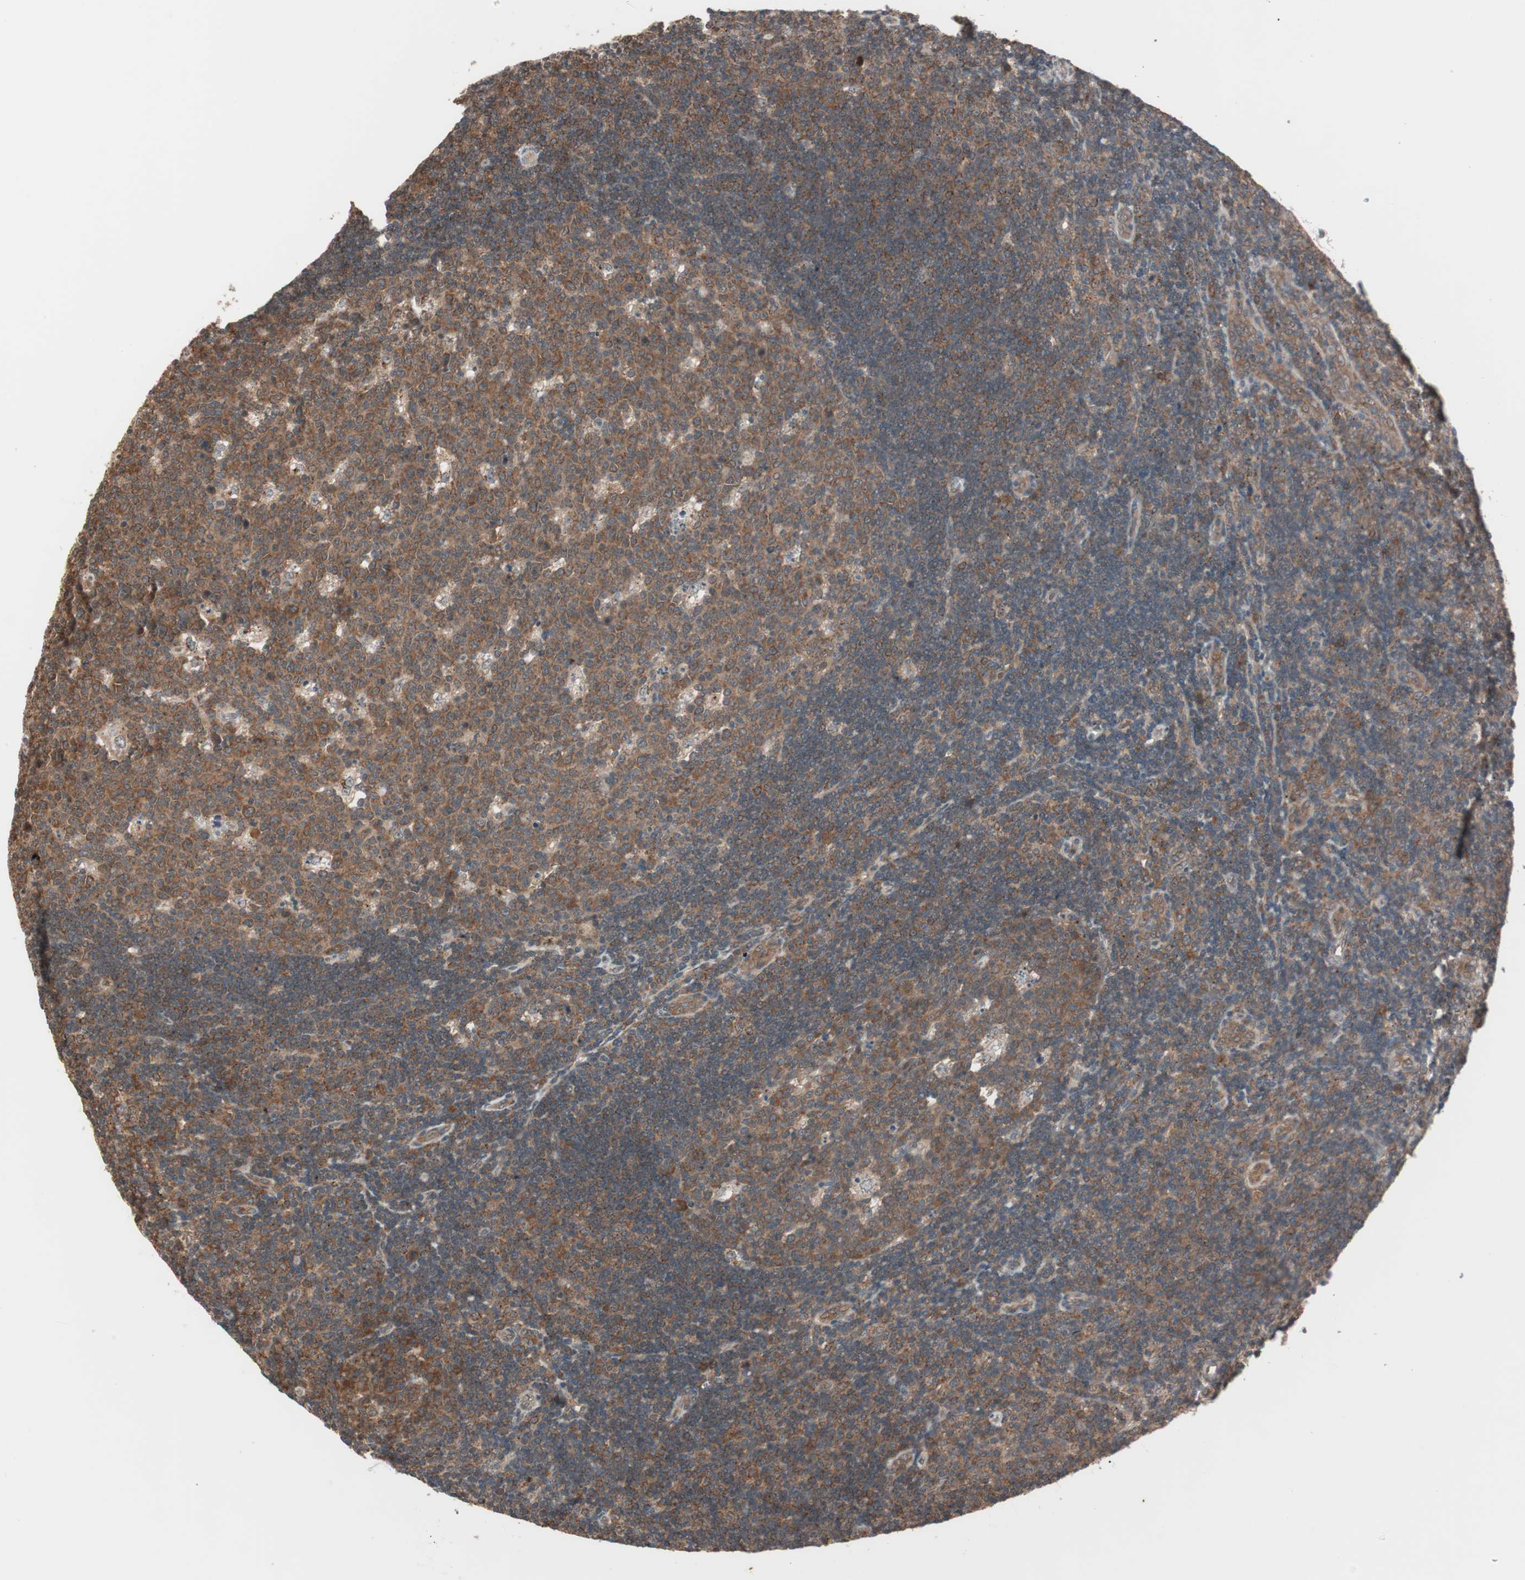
{"staining": {"intensity": "strong", "quantity": ">75%", "location": "cytoplasmic/membranous"}, "tissue": "lymph node", "cell_type": "Germinal center cells", "image_type": "normal", "snomed": [{"axis": "morphology", "description": "Normal tissue, NOS"}, {"axis": "topography", "description": "Lymph node"}, {"axis": "topography", "description": "Salivary gland"}], "caption": "Immunohistochemistry histopathology image of benign lymph node: human lymph node stained using immunohistochemistry (IHC) exhibits high levels of strong protein expression localized specifically in the cytoplasmic/membranous of germinal center cells, appearing as a cytoplasmic/membranous brown color.", "gene": "FBXO5", "patient": {"sex": "male", "age": 8}}